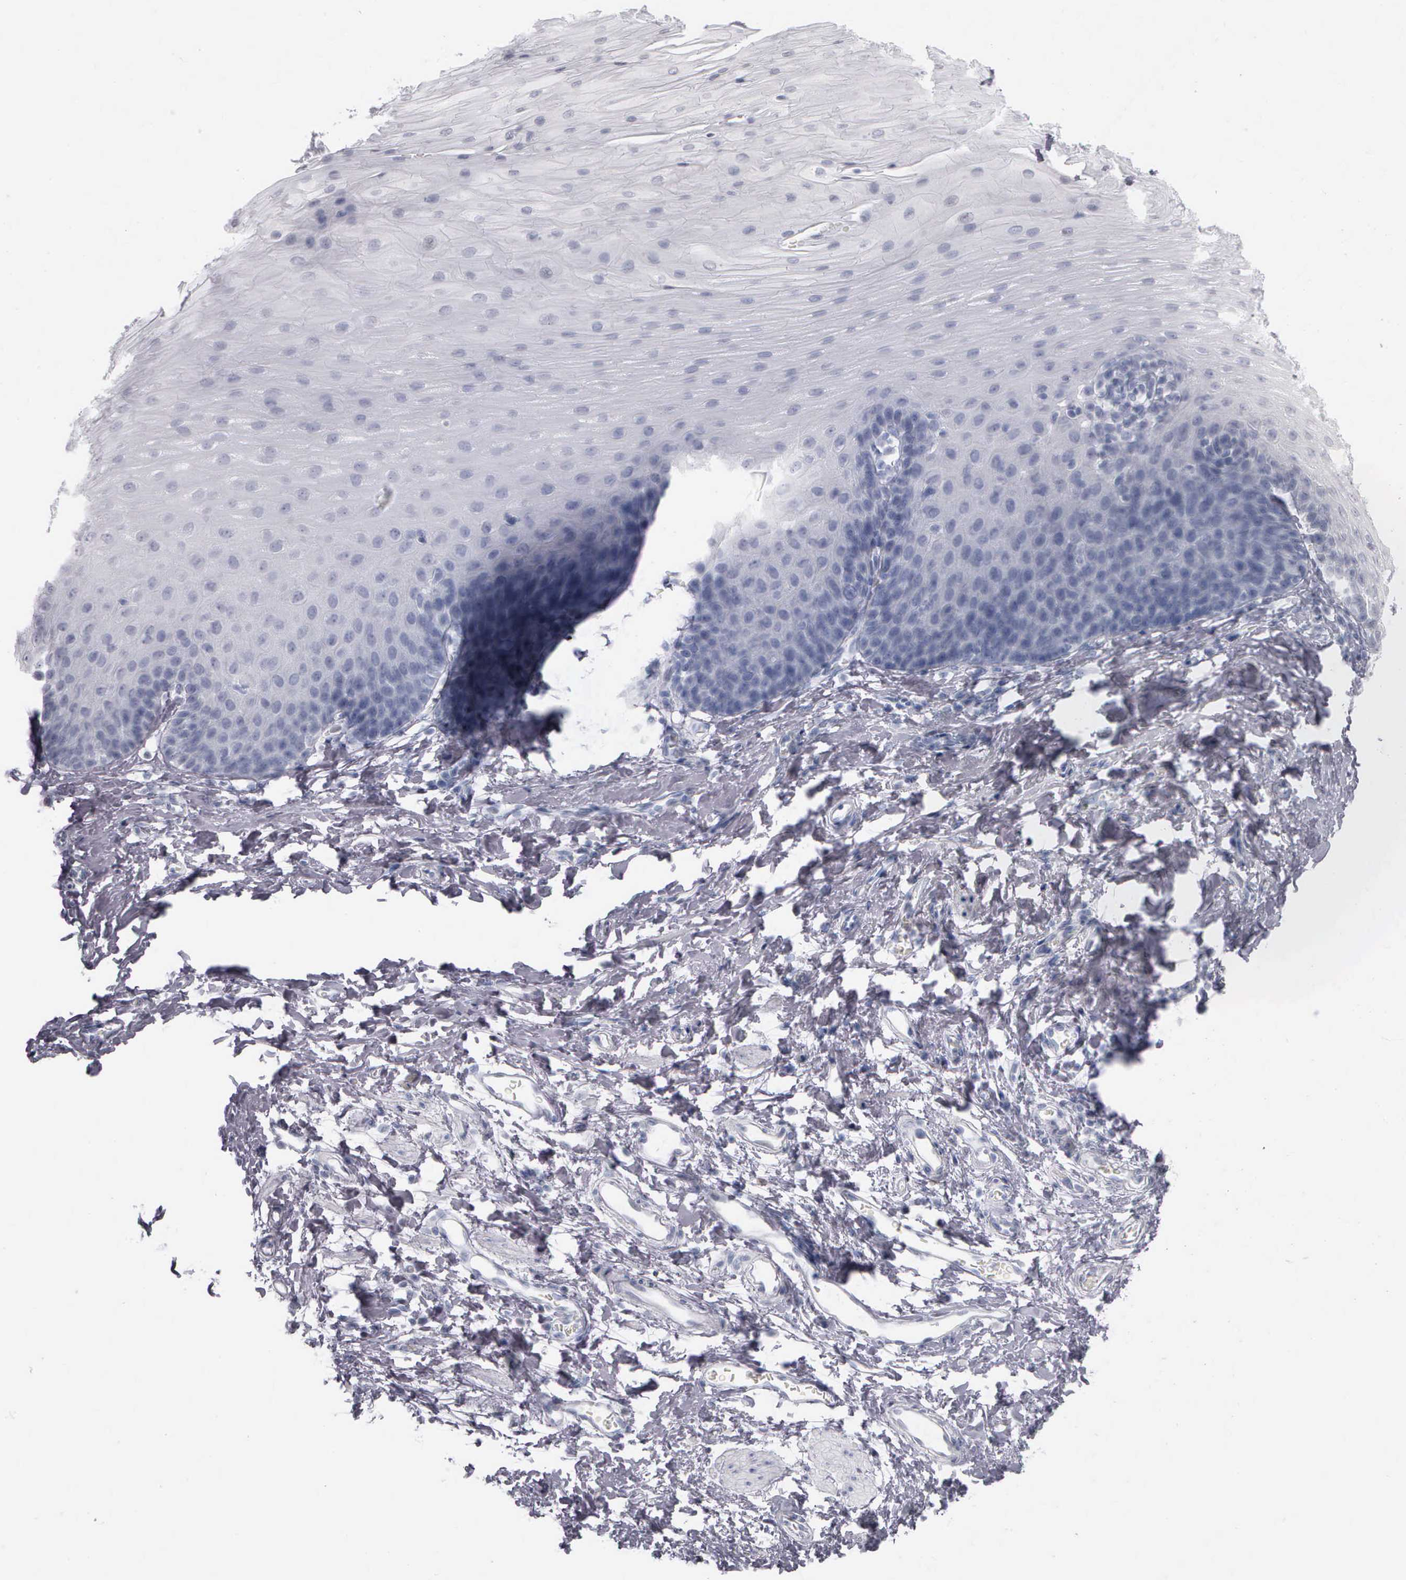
{"staining": {"intensity": "negative", "quantity": "none", "location": "none"}, "tissue": "esophagus", "cell_type": "Squamous epithelial cells", "image_type": "normal", "snomed": [{"axis": "morphology", "description": "Normal tissue, NOS"}, {"axis": "topography", "description": "Esophagus"}], "caption": "Immunohistochemical staining of normal human esophagus reveals no significant staining in squamous epithelial cells. (DAB immunohistochemistry (IHC) with hematoxylin counter stain).", "gene": "NKX2", "patient": {"sex": "male", "age": 70}}